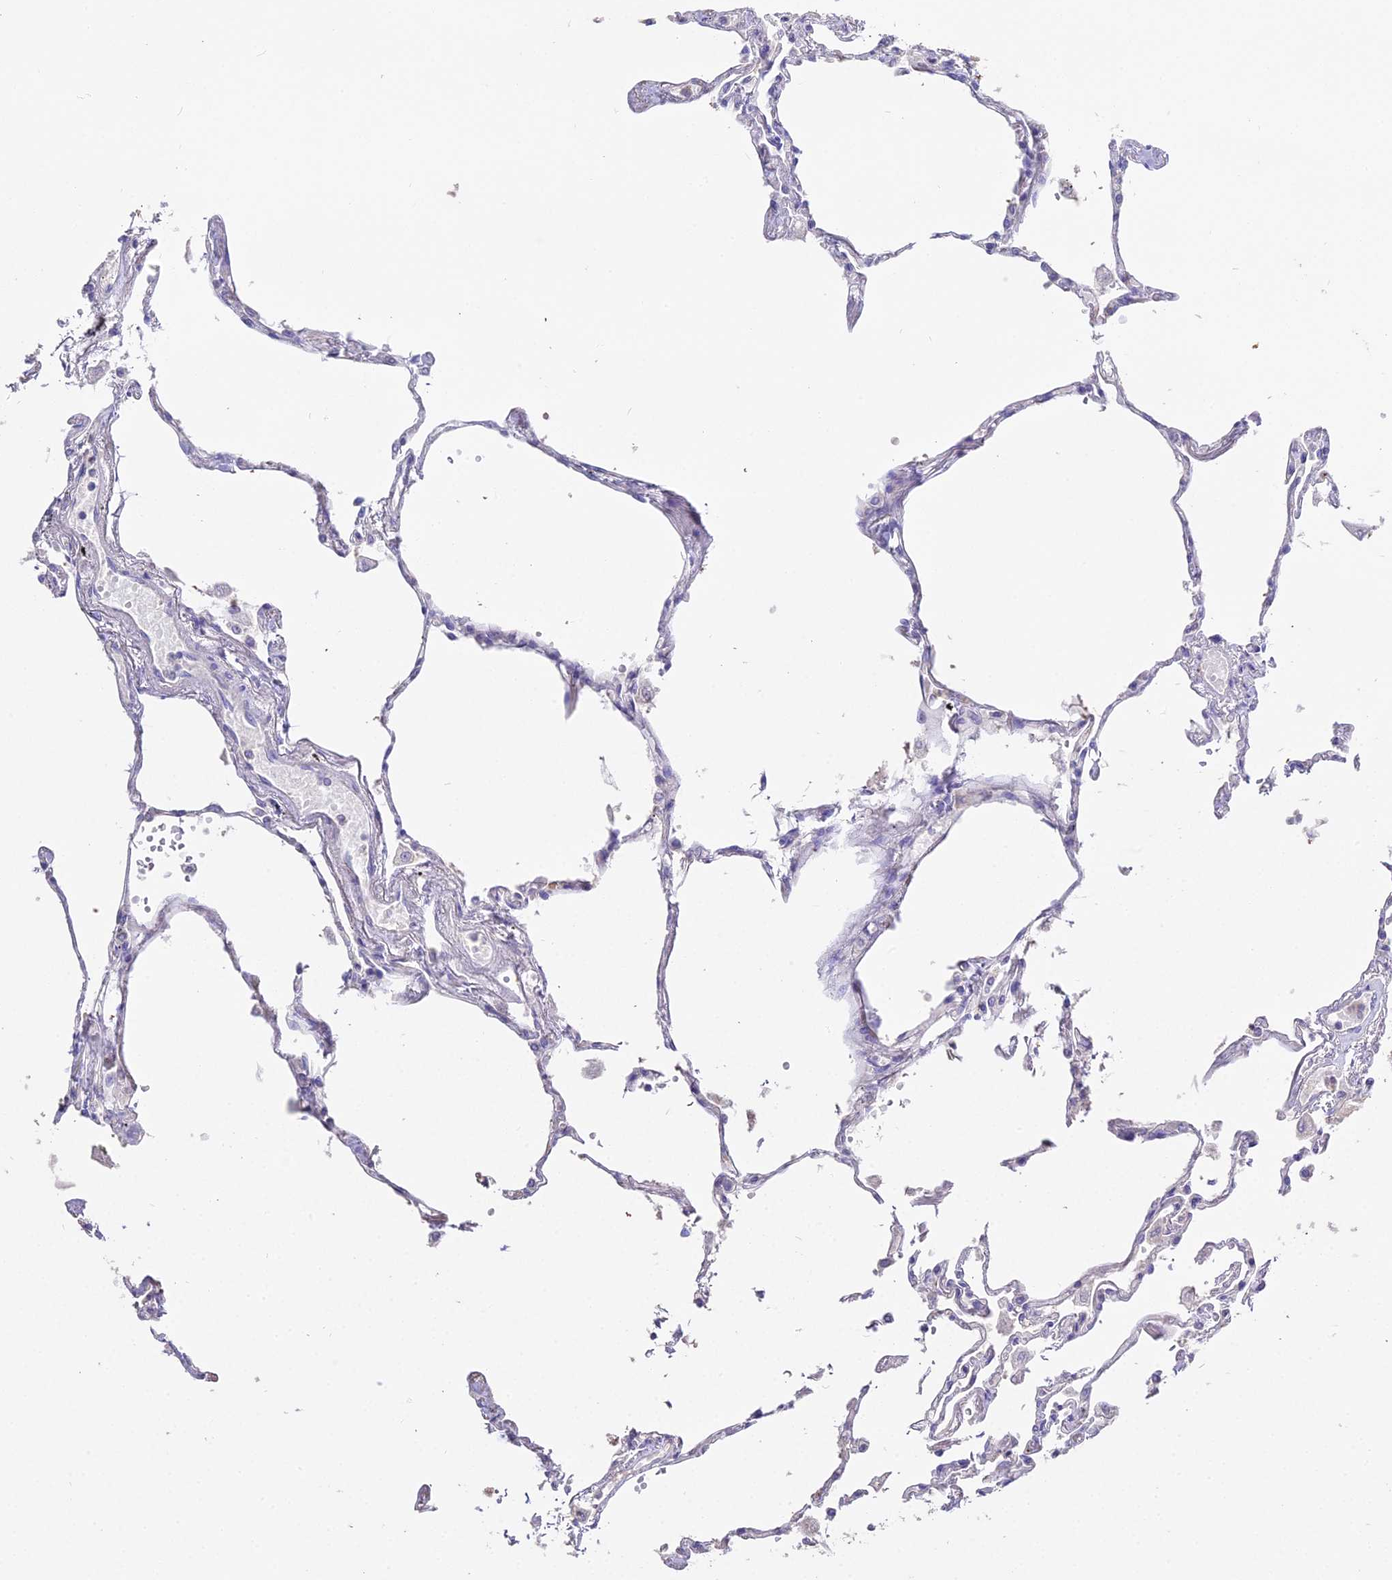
{"staining": {"intensity": "negative", "quantity": "none", "location": "none"}, "tissue": "lung", "cell_type": "Alveolar cells", "image_type": "normal", "snomed": [{"axis": "morphology", "description": "Normal tissue, NOS"}, {"axis": "topography", "description": "Lung"}], "caption": "The IHC image has no significant positivity in alveolar cells of lung. Brightfield microscopy of immunohistochemistry (IHC) stained with DAB (brown) and hematoxylin (blue), captured at high magnification.", "gene": "GLYAT", "patient": {"sex": "female", "age": 67}}